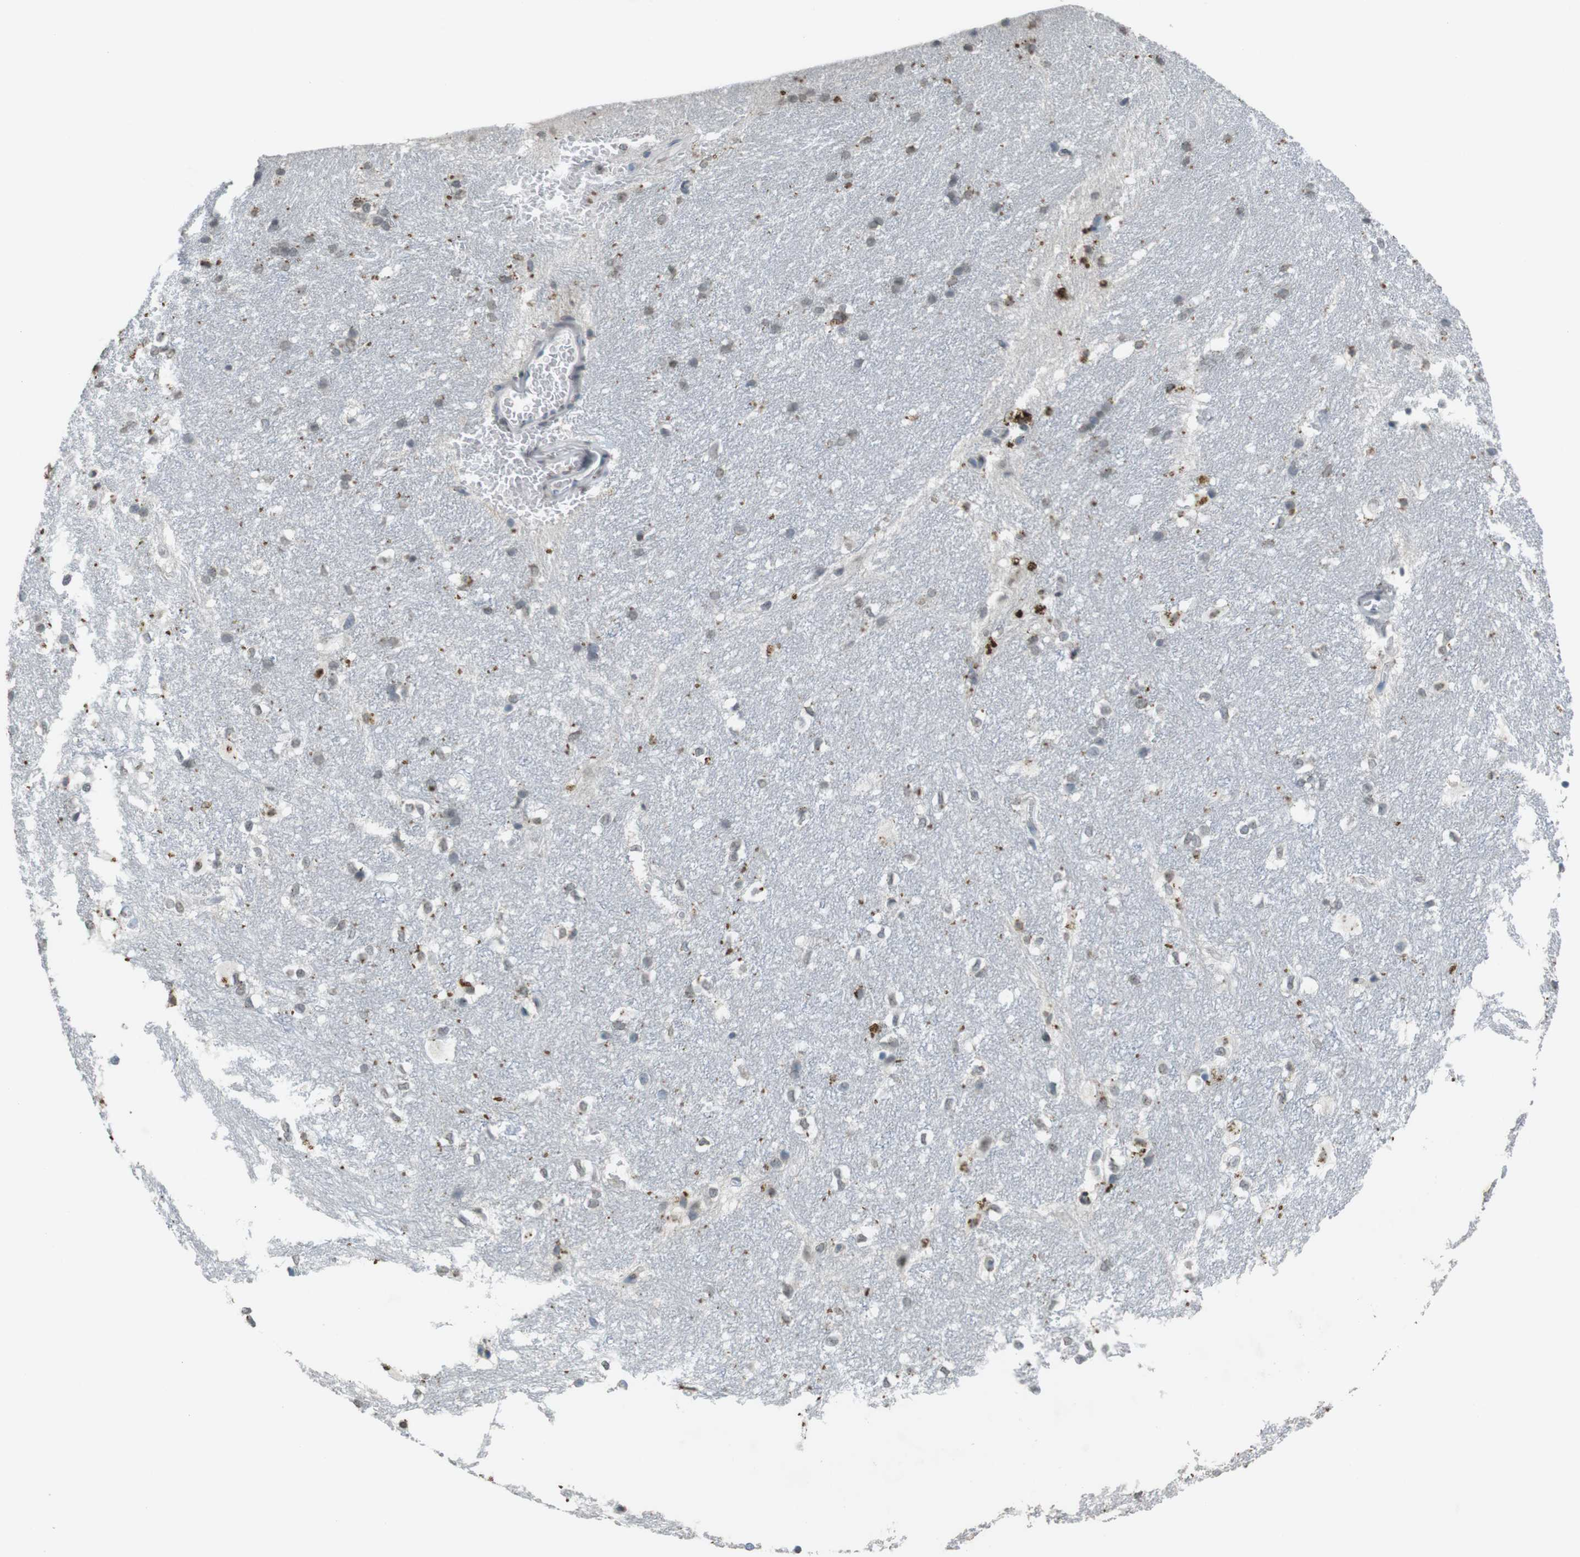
{"staining": {"intensity": "weak", "quantity": "25%-75%", "location": "nuclear"}, "tissue": "hippocampus", "cell_type": "Glial cells", "image_type": "normal", "snomed": [{"axis": "morphology", "description": "Normal tissue, NOS"}, {"axis": "topography", "description": "Hippocampus"}], "caption": "Immunohistochemistry photomicrograph of unremarkable hippocampus: hippocampus stained using IHC displays low levels of weak protein expression localized specifically in the nuclear of glial cells, appearing as a nuclear brown color.", "gene": "FZD10", "patient": {"sex": "female", "age": 19}}